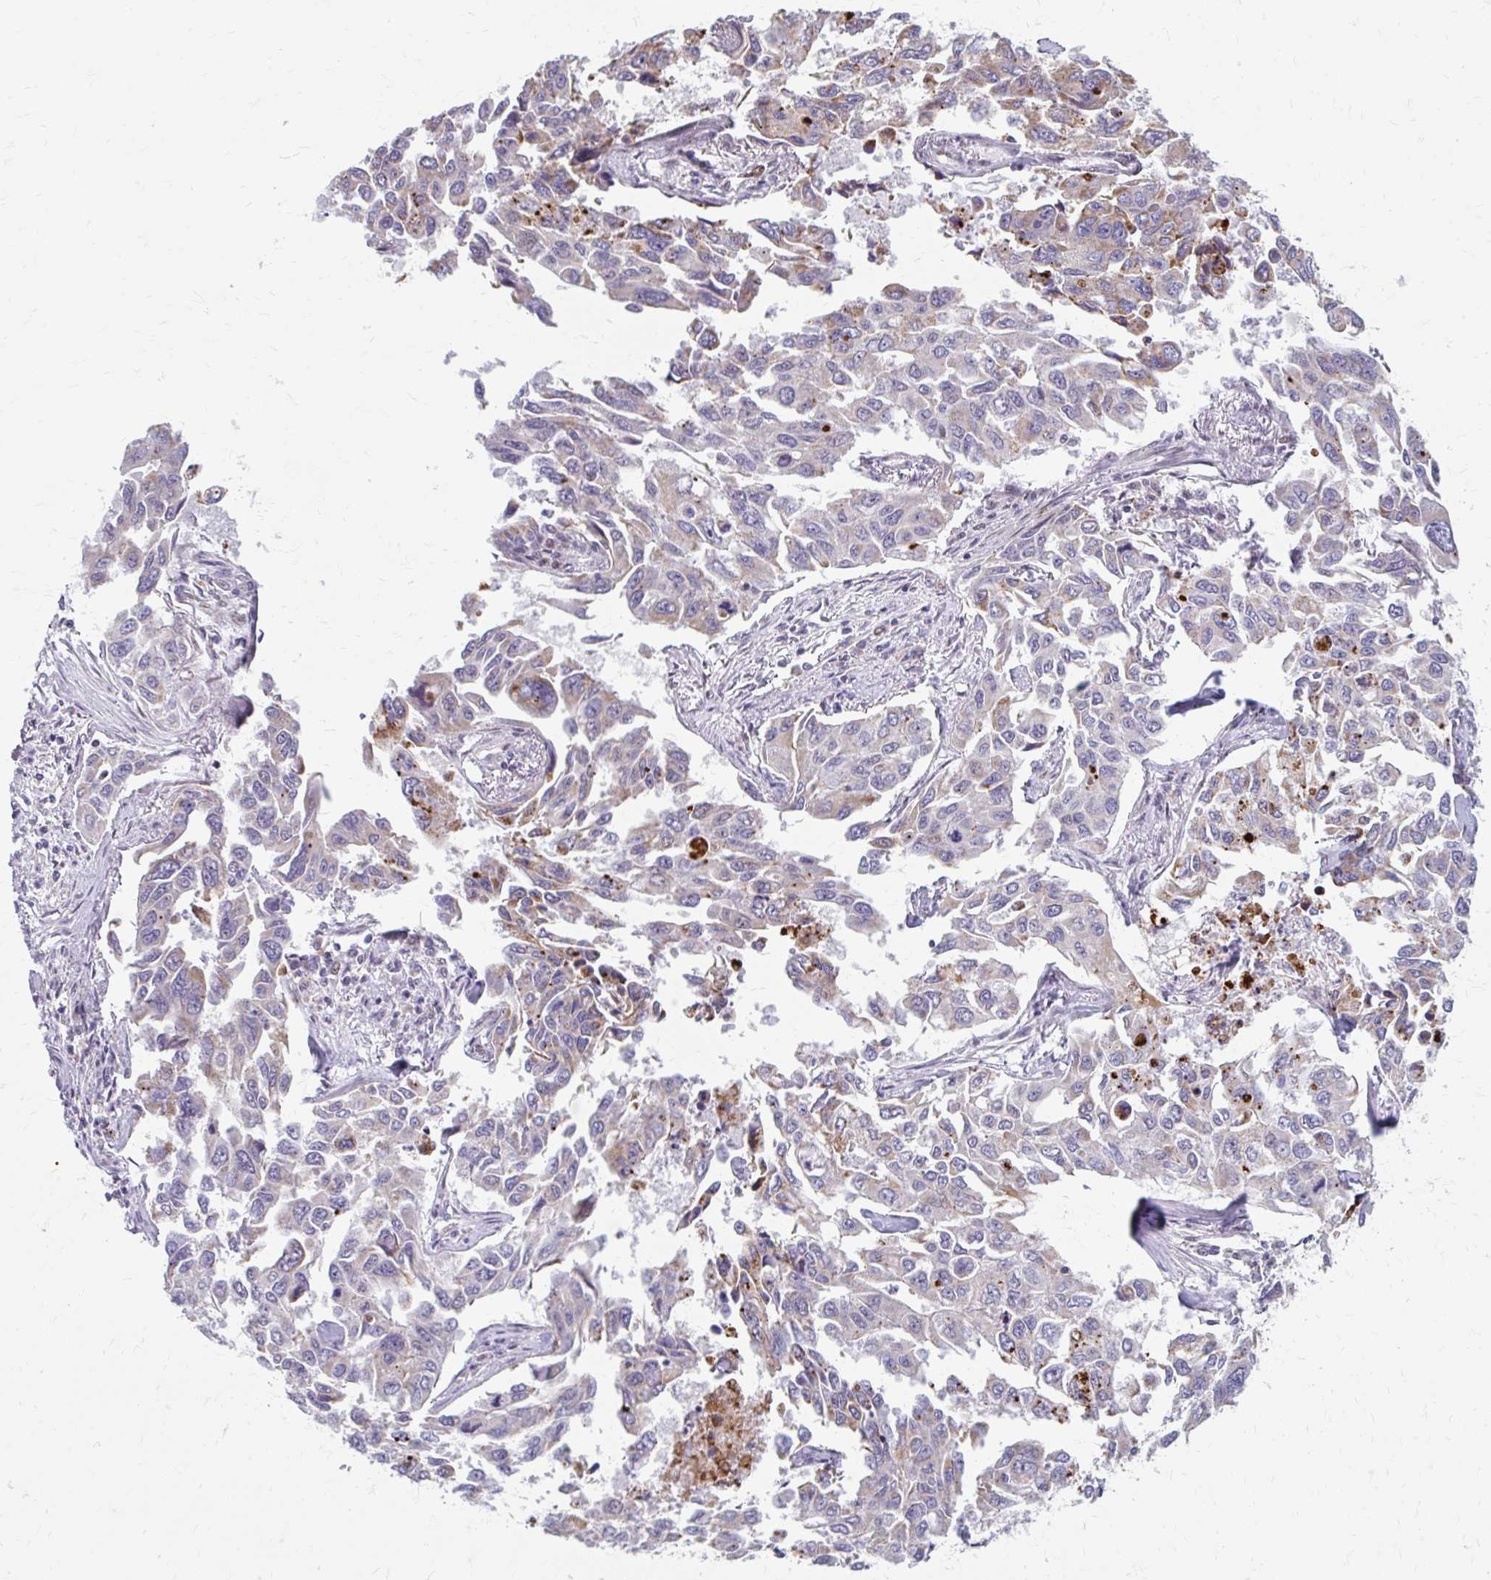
{"staining": {"intensity": "moderate", "quantity": "25%-75%", "location": "cytoplasmic/membranous"}, "tissue": "lung cancer", "cell_type": "Tumor cells", "image_type": "cancer", "snomed": [{"axis": "morphology", "description": "Adenocarcinoma, NOS"}, {"axis": "topography", "description": "Lung"}], "caption": "A histopathology image of human lung adenocarcinoma stained for a protein demonstrates moderate cytoplasmic/membranous brown staining in tumor cells.", "gene": "BEAN1", "patient": {"sex": "male", "age": 64}}